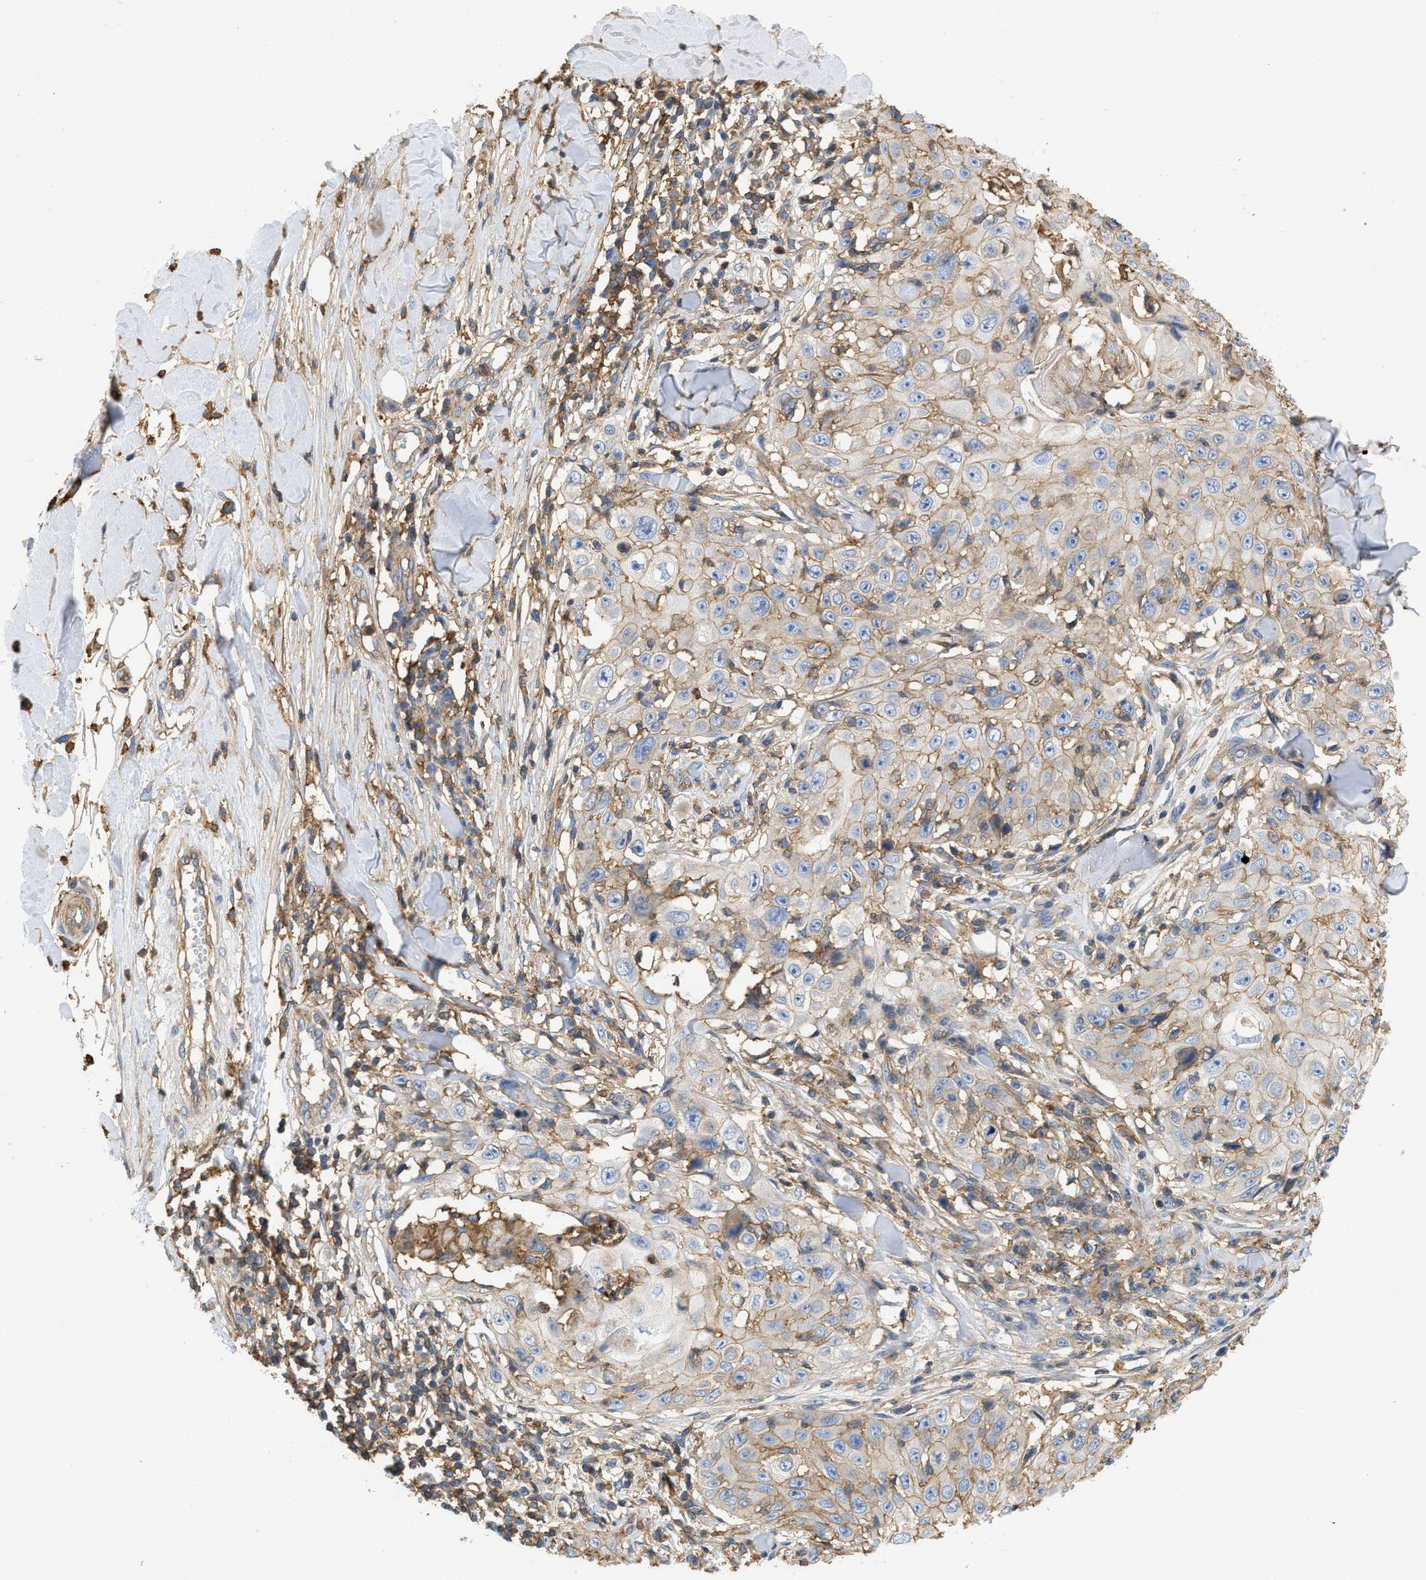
{"staining": {"intensity": "moderate", "quantity": "25%-75%", "location": "cytoplasmic/membranous"}, "tissue": "skin cancer", "cell_type": "Tumor cells", "image_type": "cancer", "snomed": [{"axis": "morphology", "description": "Squamous cell carcinoma, NOS"}, {"axis": "topography", "description": "Skin"}], "caption": "Squamous cell carcinoma (skin) was stained to show a protein in brown. There is medium levels of moderate cytoplasmic/membranous staining in approximately 25%-75% of tumor cells.", "gene": "GNB4", "patient": {"sex": "male", "age": 86}}